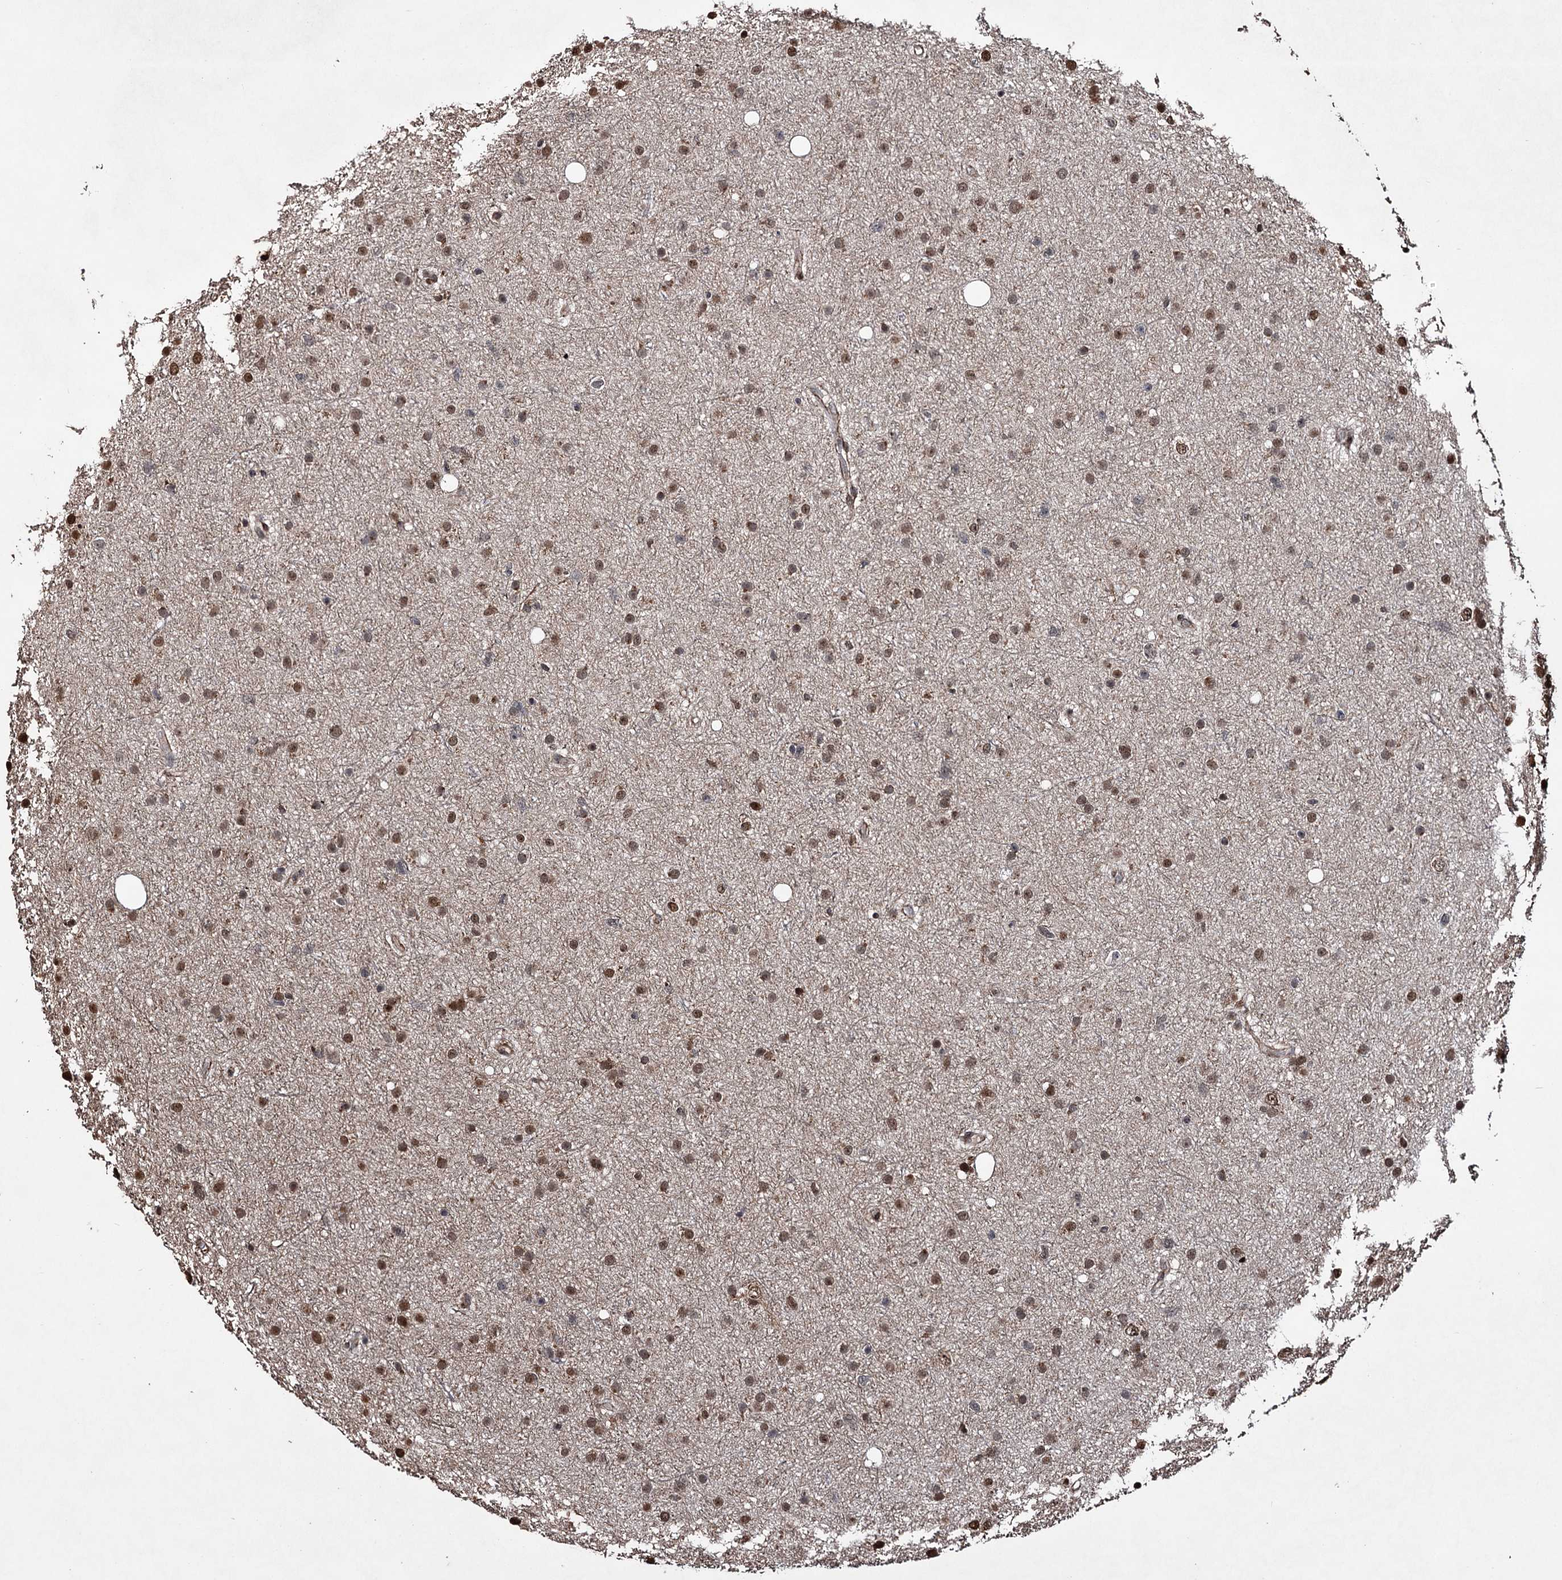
{"staining": {"intensity": "moderate", "quantity": ">75%", "location": "nuclear"}, "tissue": "glioma", "cell_type": "Tumor cells", "image_type": "cancer", "snomed": [{"axis": "morphology", "description": "Glioma, malignant, Low grade"}, {"axis": "topography", "description": "Cerebral cortex"}], "caption": "The histopathology image reveals staining of low-grade glioma (malignant), revealing moderate nuclear protein positivity (brown color) within tumor cells. The protein is shown in brown color, while the nuclei are stained blue.", "gene": "EYA4", "patient": {"sex": "female", "age": 39}}